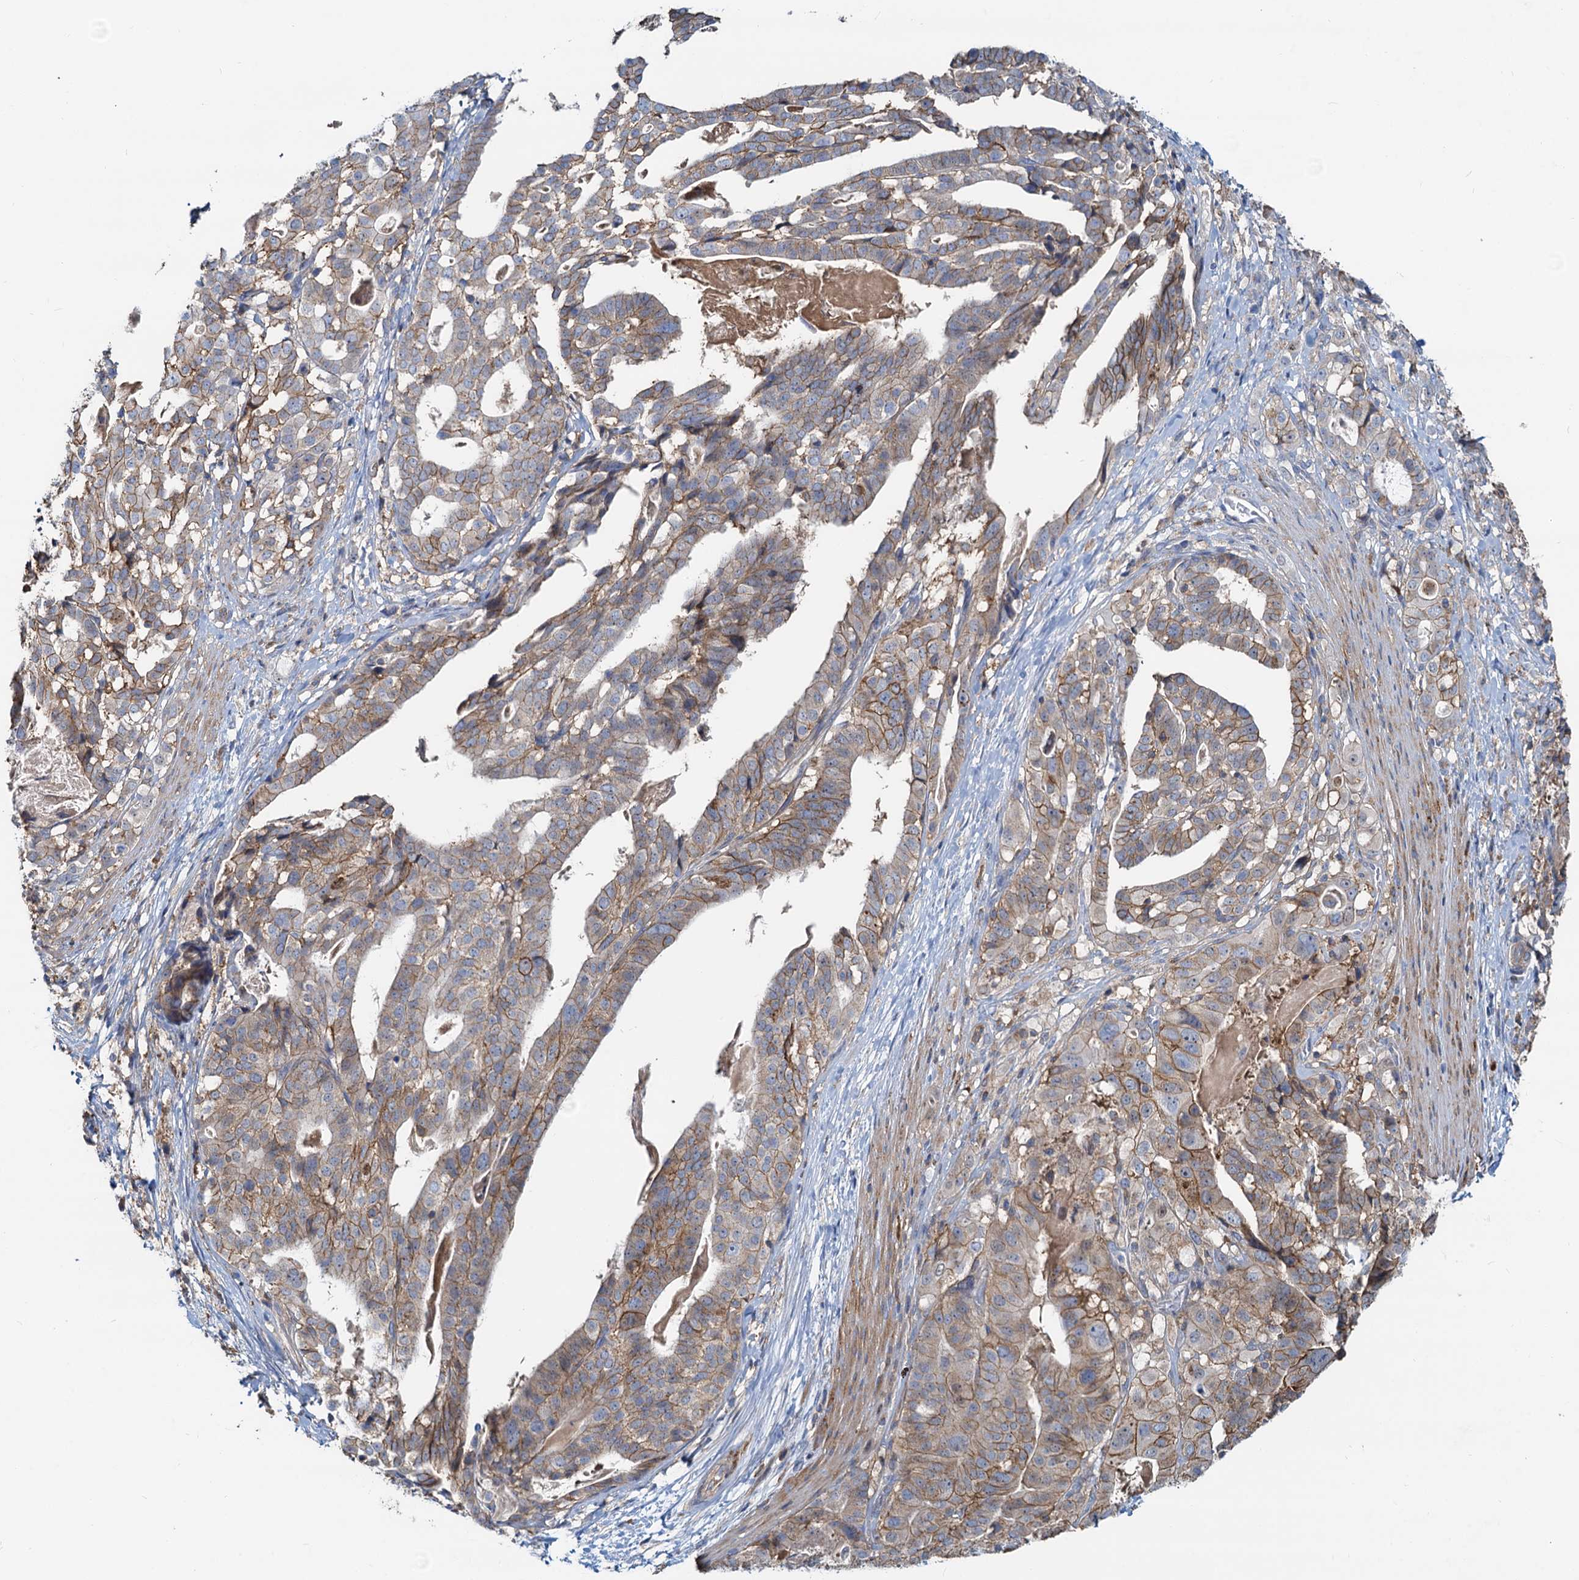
{"staining": {"intensity": "moderate", "quantity": "25%-75%", "location": "cytoplasmic/membranous"}, "tissue": "stomach cancer", "cell_type": "Tumor cells", "image_type": "cancer", "snomed": [{"axis": "morphology", "description": "Adenocarcinoma, NOS"}, {"axis": "topography", "description": "Stomach"}], "caption": "Stomach cancer (adenocarcinoma) stained with a protein marker exhibits moderate staining in tumor cells.", "gene": "LNX2", "patient": {"sex": "male", "age": 48}}